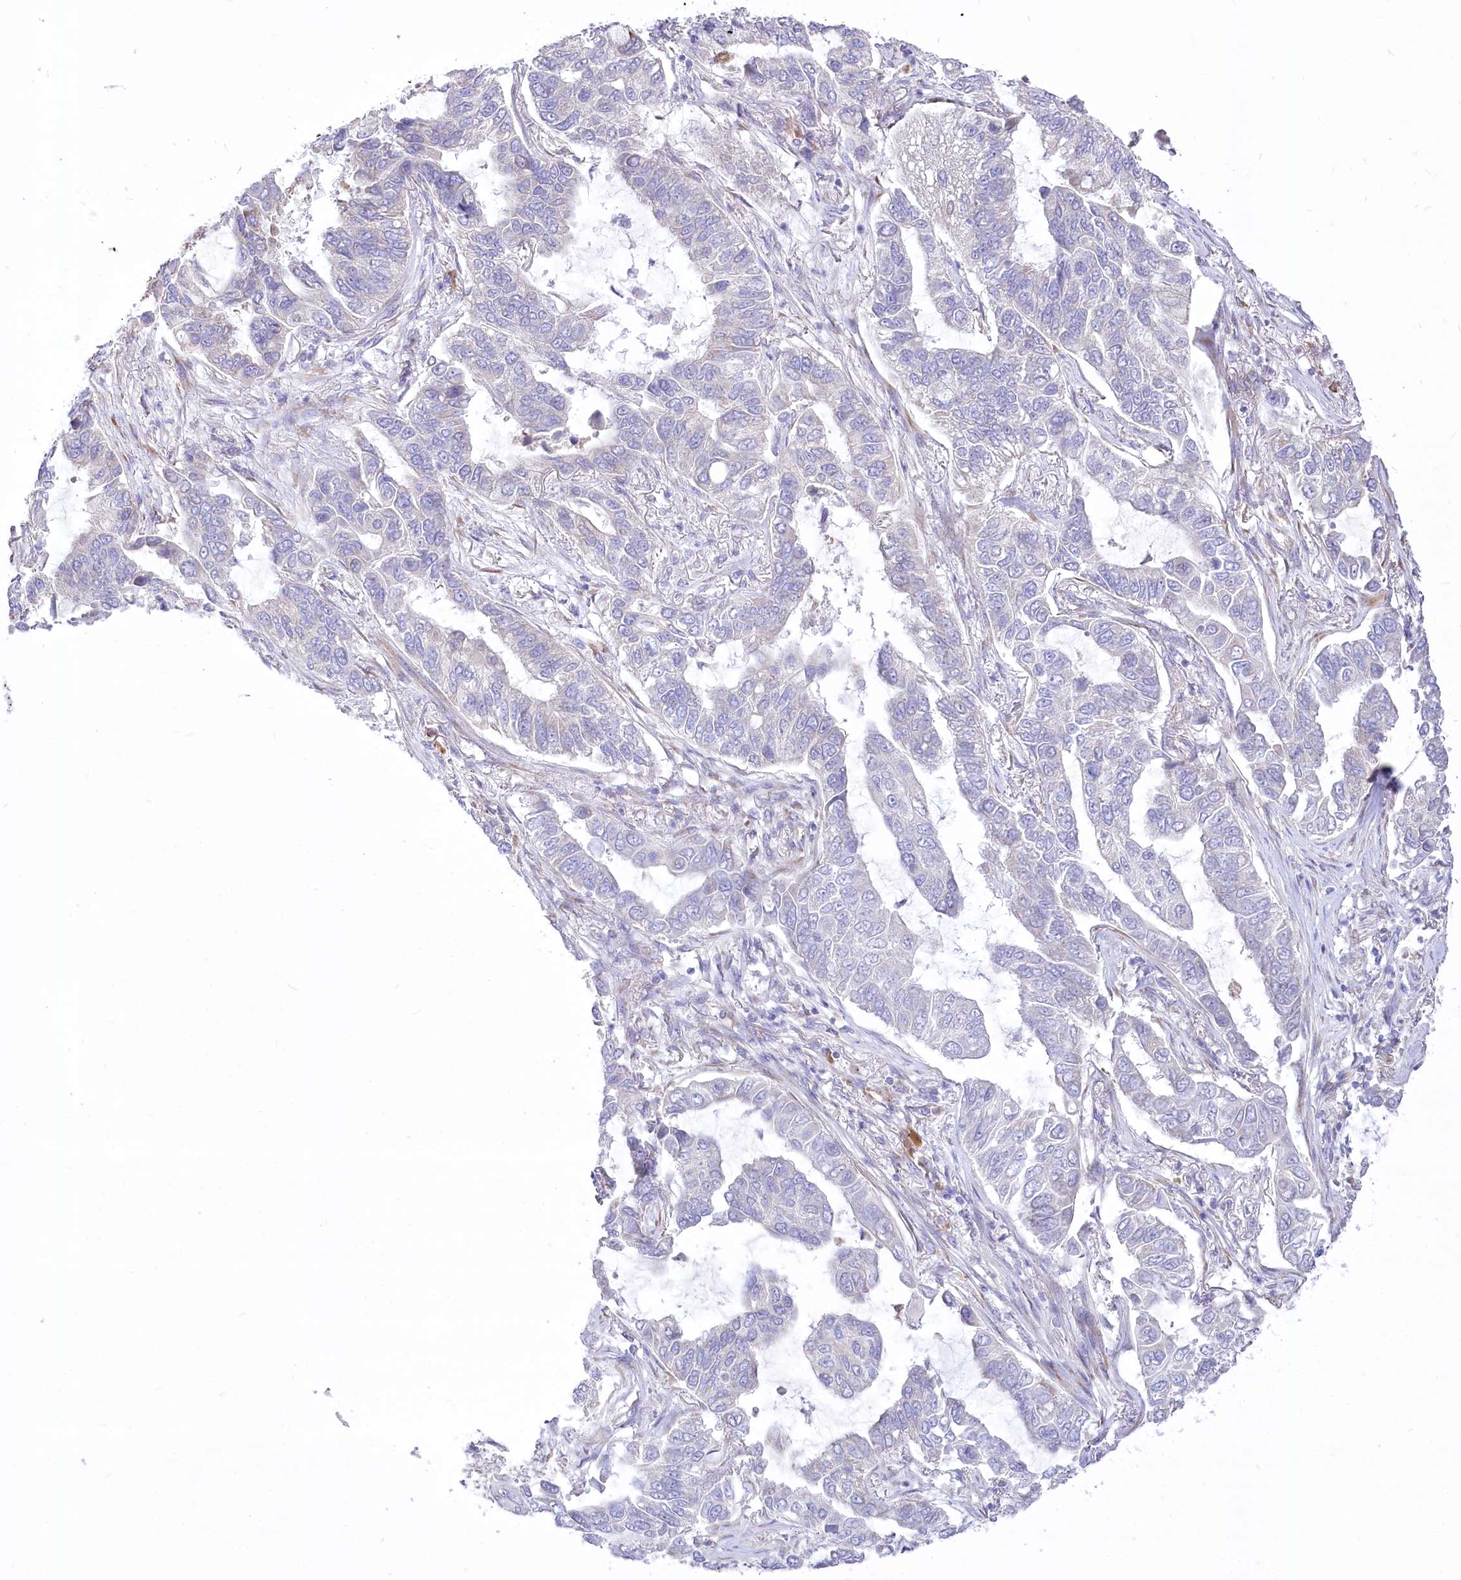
{"staining": {"intensity": "negative", "quantity": "none", "location": "none"}, "tissue": "lung cancer", "cell_type": "Tumor cells", "image_type": "cancer", "snomed": [{"axis": "morphology", "description": "Adenocarcinoma, NOS"}, {"axis": "topography", "description": "Lung"}], "caption": "Immunohistochemistry (IHC) micrograph of lung cancer stained for a protein (brown), which displays no positivity in tumor cells.", "gene": "STT3B", "patient": {"sex": "male", "age": 64}}